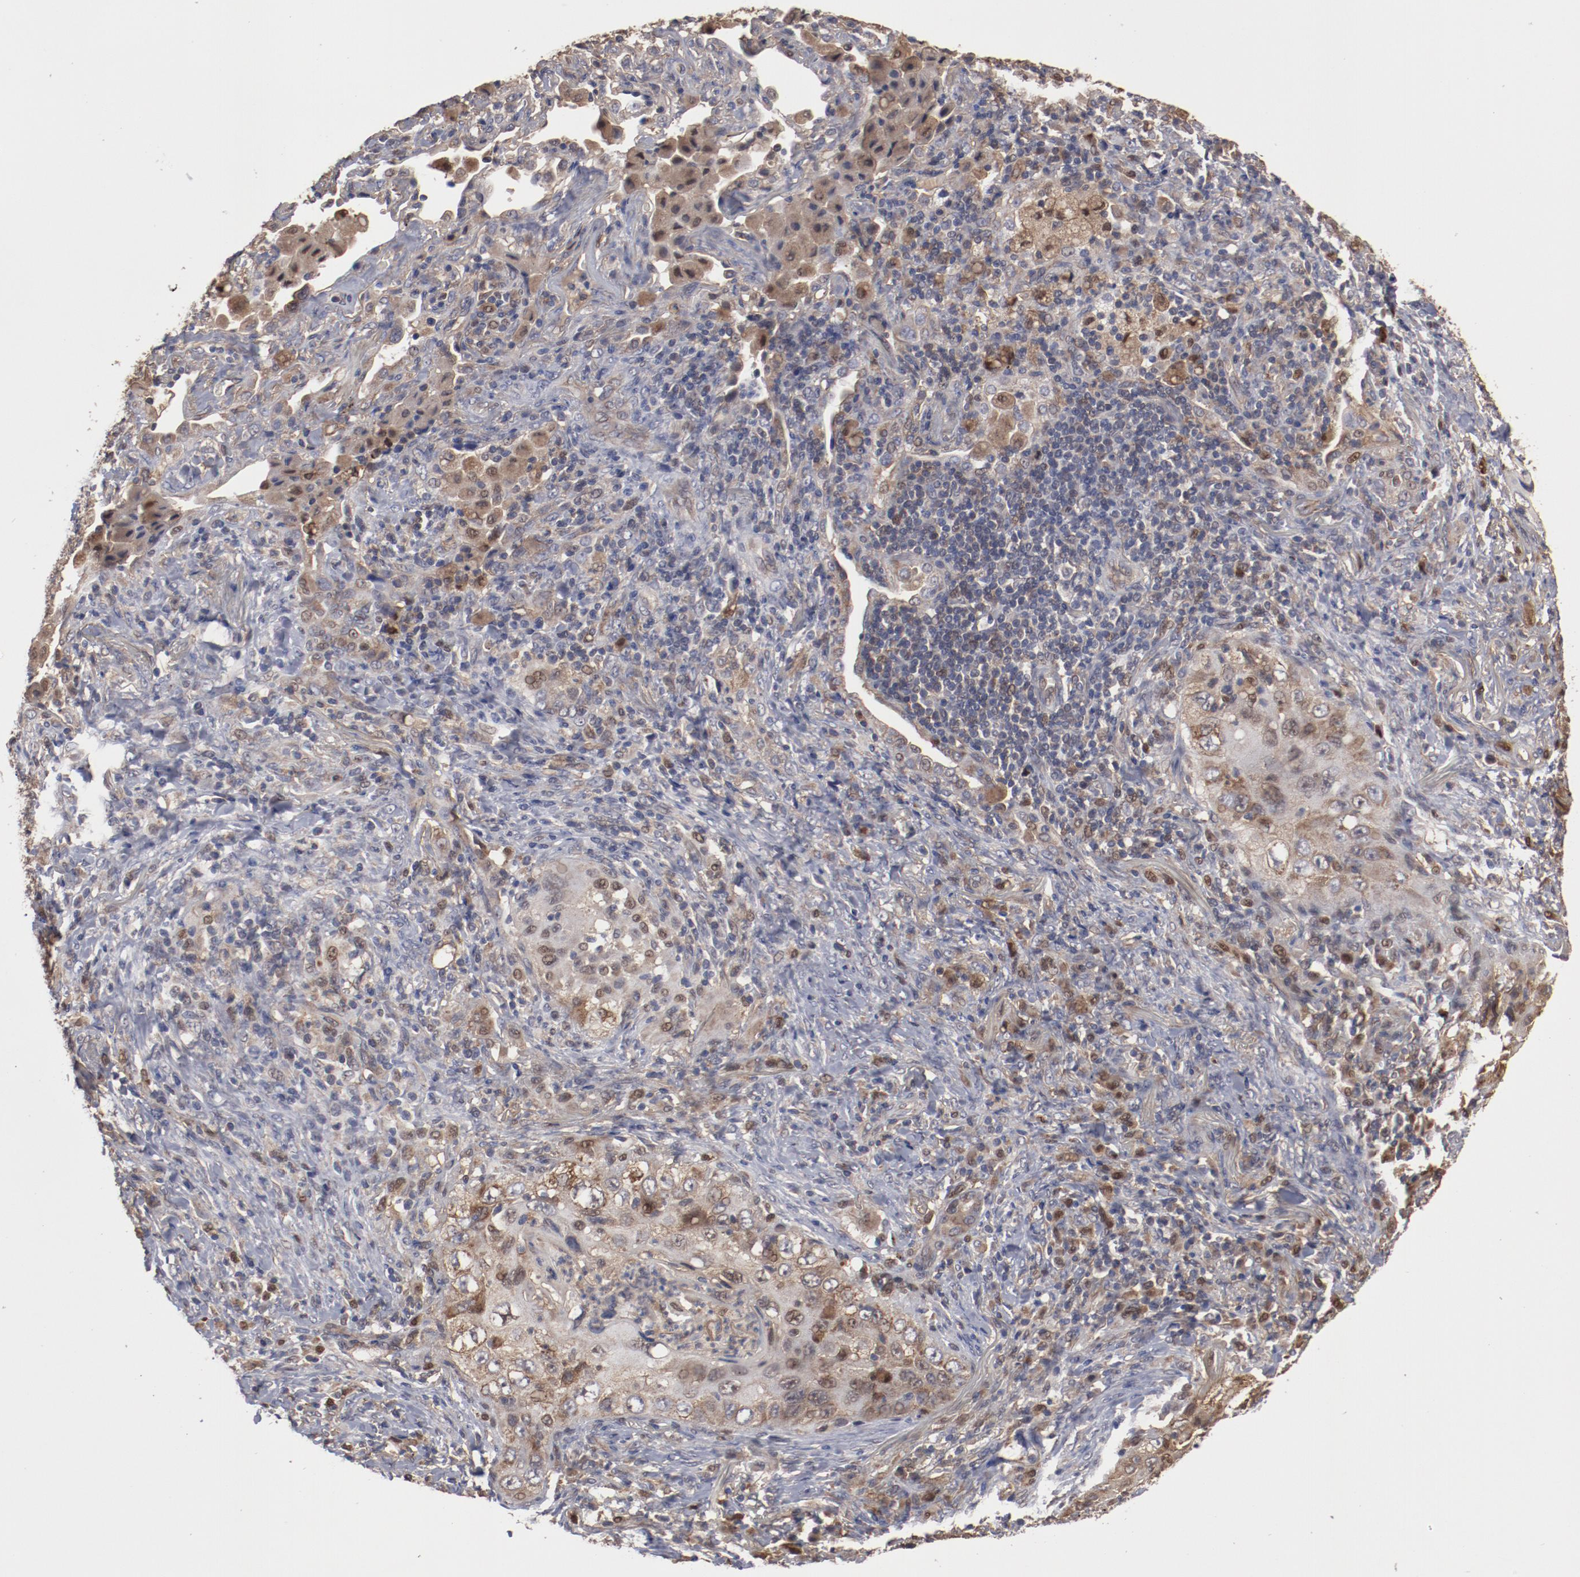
{"staining": {"intensity": "weak", "quantity": "25%-75%", "location": "cytoplasmic/membranous"}, "tissue": "lung cancer", "cell_type": "Tumor cells", "image_type": "cancer", "snomed": [{"axis": "morphology", "description": "Squamous cell carcinoma, NOS"}, {"axis": "topography", "description": "Lung"}], "caption": "Immunohistochemical staining of human lung squamous cell carcinoma shows weak cytoplasmic/membranous protein positivity in approximately 25%-75% of tumor cells.", "gene": "DNAAF2", "patient": {"sex": "female", "age": 67}}